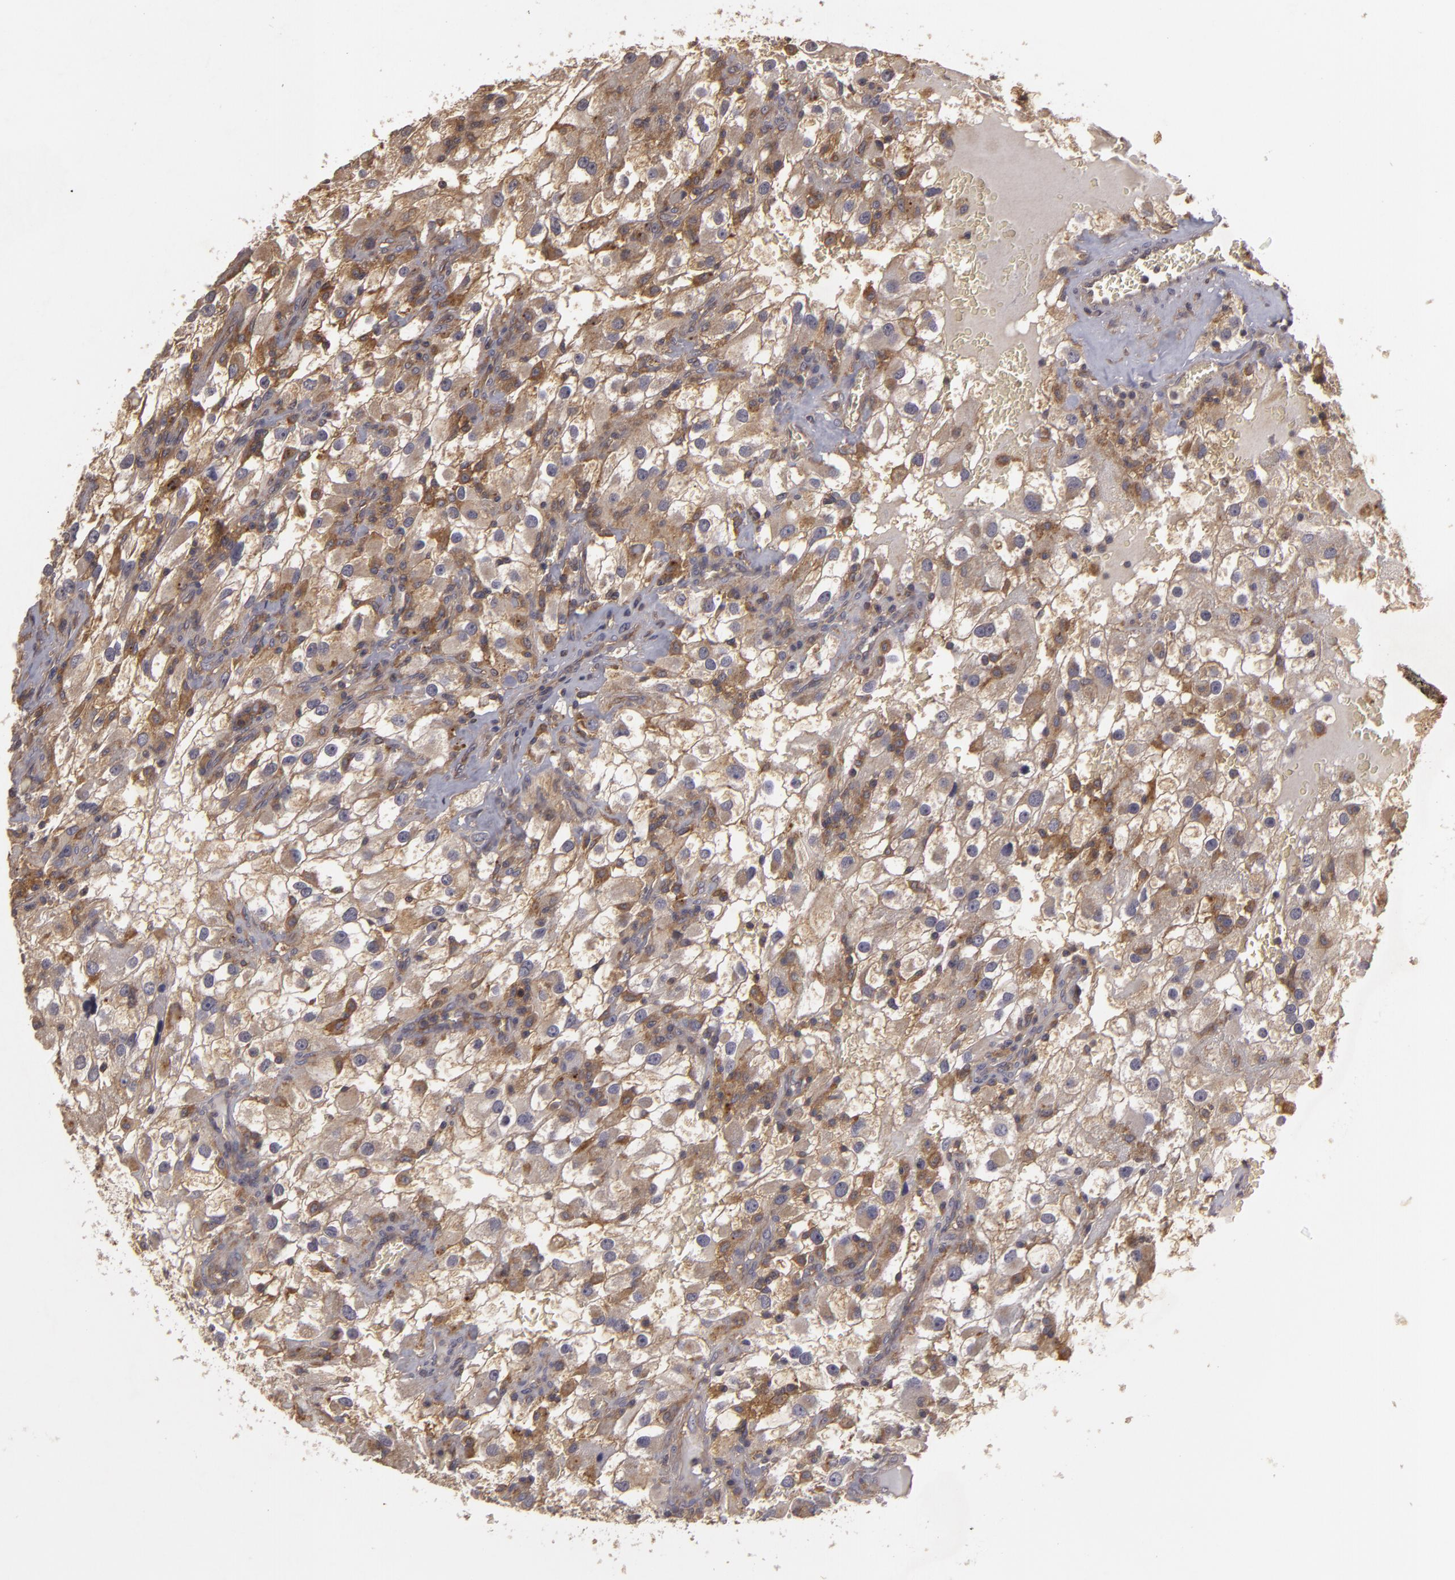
{"staining": {"intensity": "moderate", "quantity": ">75%", "location": "cytoplasmic/membranous"}, "tissue": "renal cancer", "cell_type": "Tumor cells", "image_type": "cancer", "snomed": [{"axis": "morphology", "description": "Adenocarcinoma, NOS"}, {"axis": "topography", "description": "Kidney"}], "caption": "Immunohistochemical staining of renal adenocarcinoma shows medium levels of moderate cytoplasmic/membranous expression in about >75% of tumor cells. Nuclei are stained in blue.", "gene": "HRAS", "patient": {"sex": "female", "age": 52}}